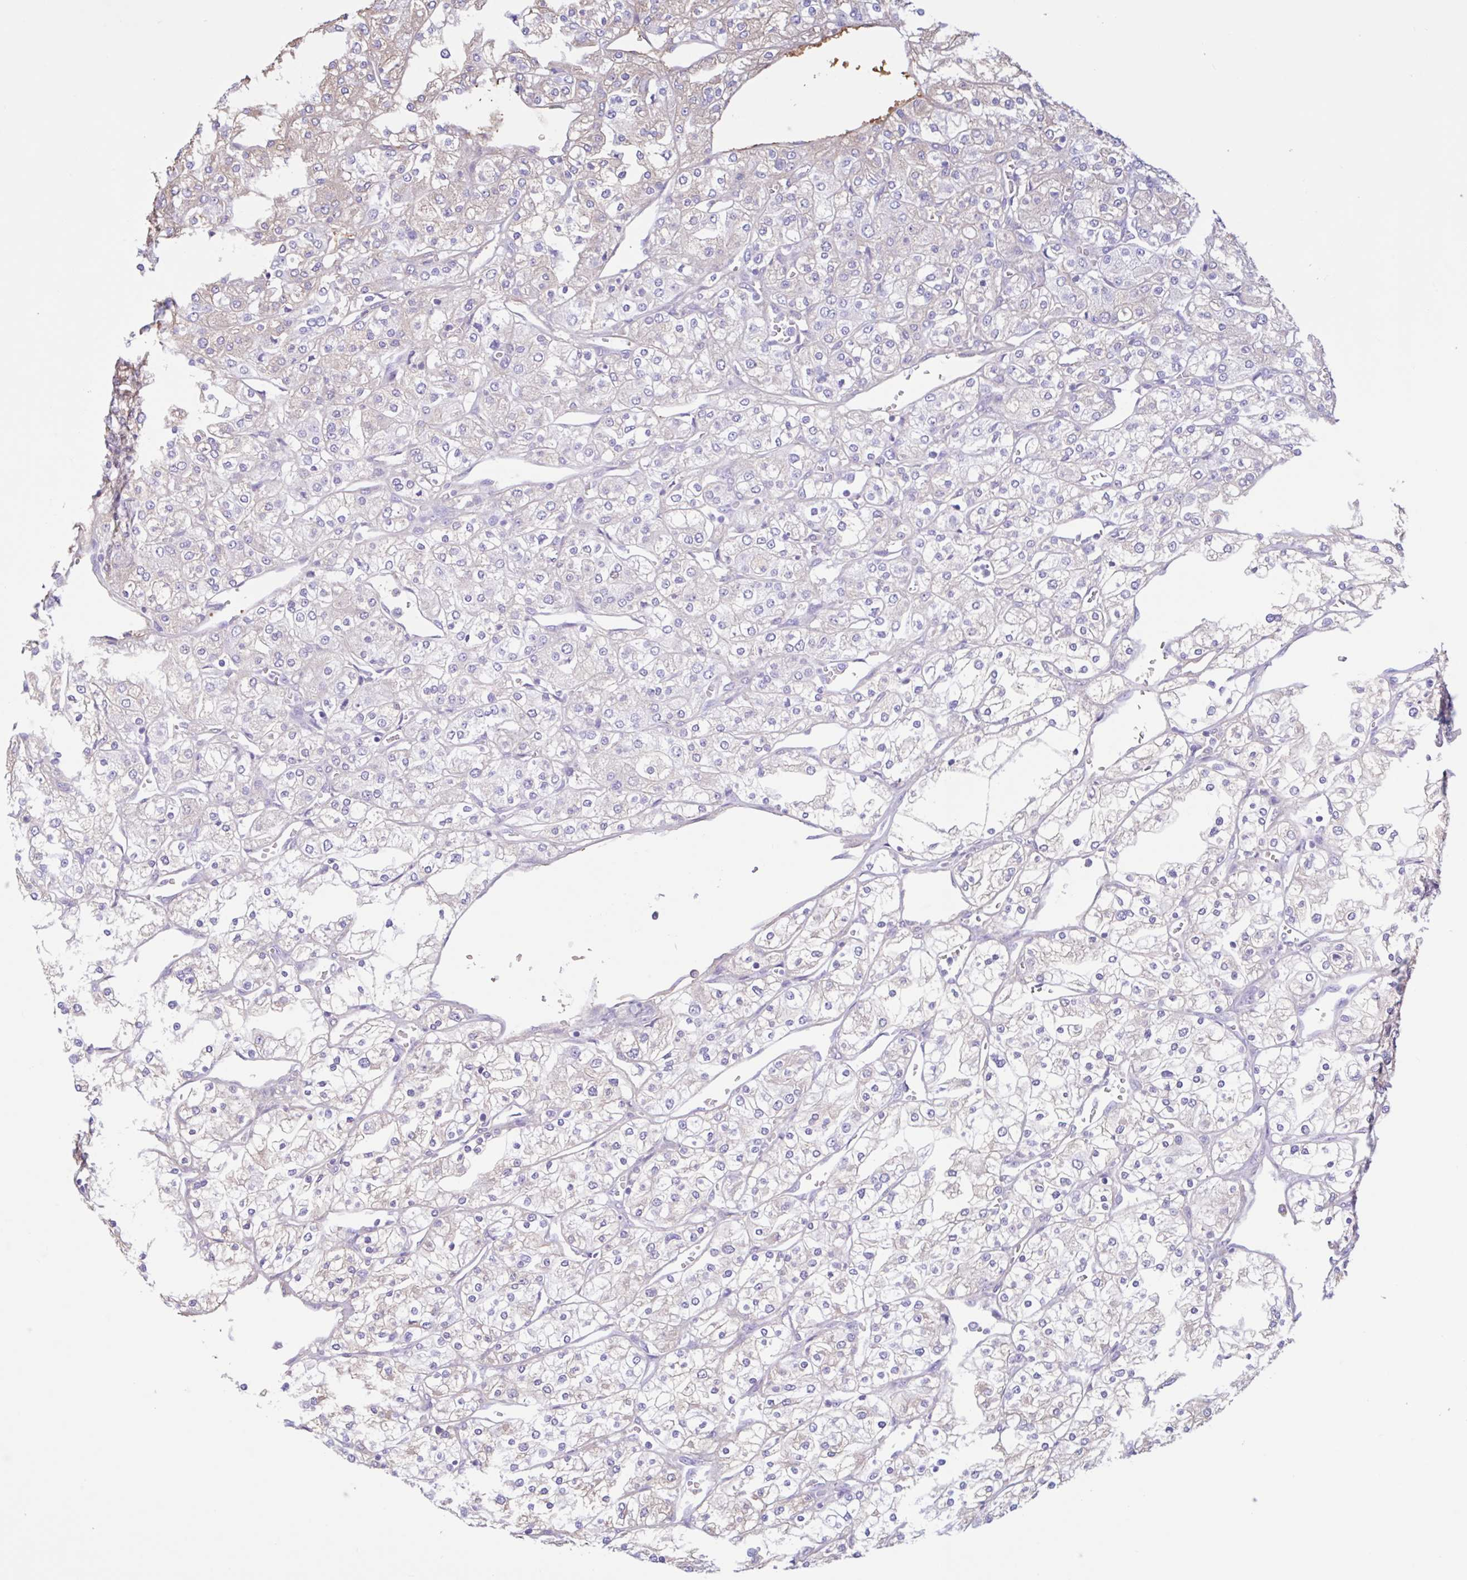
{"staining": {"intensity": "weak", "quantity": "<25%", "location": "cytoplasmic/membranous"}, "tissue": "renal cancer", "cell_type": "Tumor cells", "image_type": "cancer", "snomed": [{"axis": "morphology", "description": "Adenocarcinoma, NOS"}, {"axis": "topography", "description": "Kidney"}], "caption": "The micrograph demonstrates no staining of tumor cells in renal cancer.", "gene": "LARGE2", "patient": {"sex": "male", "age": 80}}